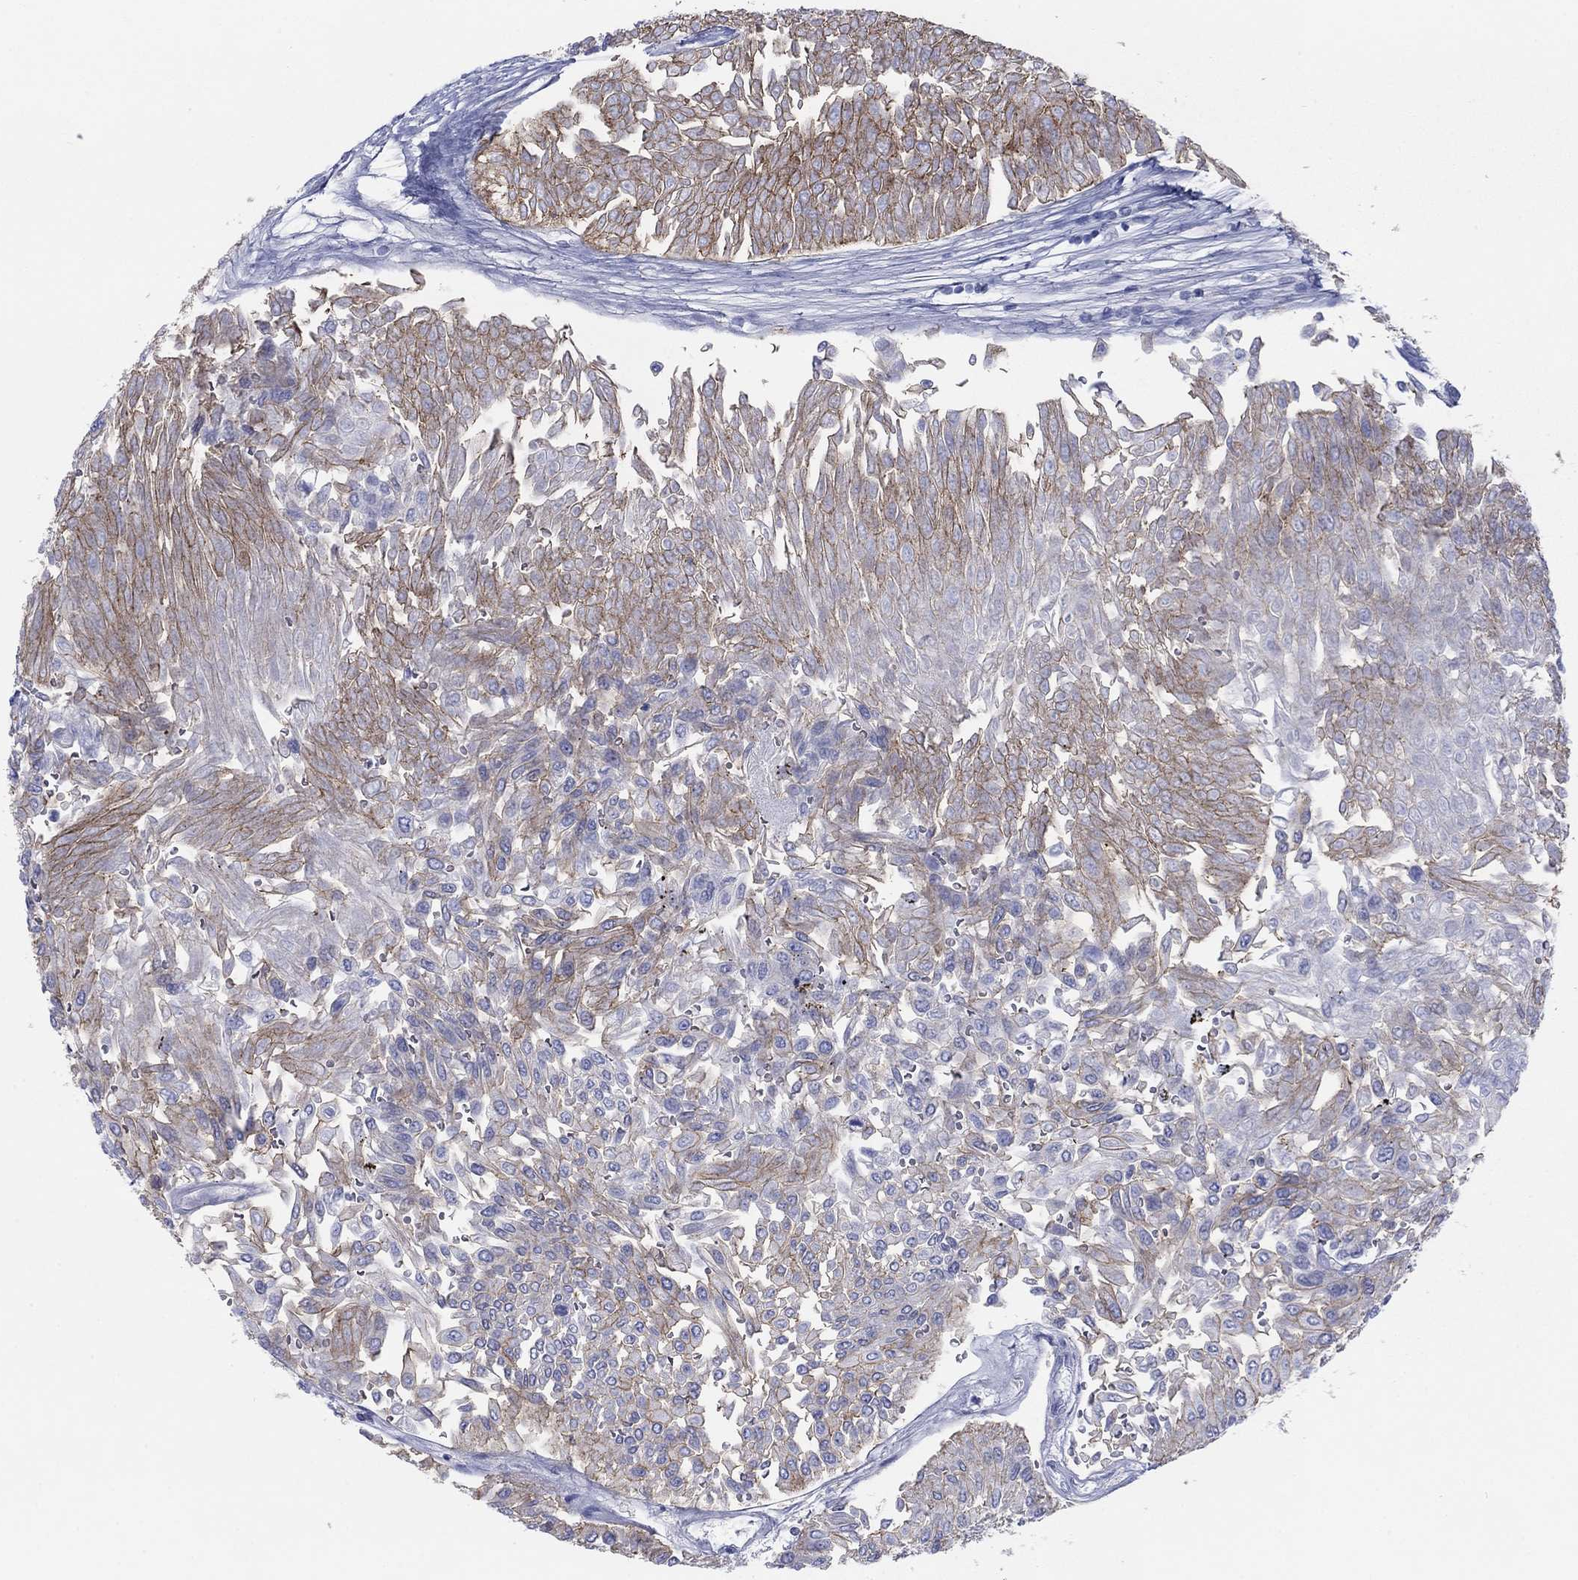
{"staining": {"intensity": "moderate", "quantity": "25%-75%", "location": "cytoplasmic/membranous"}, "tissue": "urothelial cancer", "cell_type": "Tumor cells", "image_type": "cancer", "snomed": [{"axis": "morphology", "description": "Urothelial carcinoma, Low grade"}, {"axis": "topography", "description": "Urinary bladder"}], "caption": "Protein expression by IHC reveals moderate cytoplasmic/membranous positivity in about 25%-75% of tumor cells in low-grade urothelial carcinoma. (brown staining indicates protein expression, while blue staining denotes nuclei).", "gene": "ATP1B1", "patient": {"sex": "male", "age": 67}}